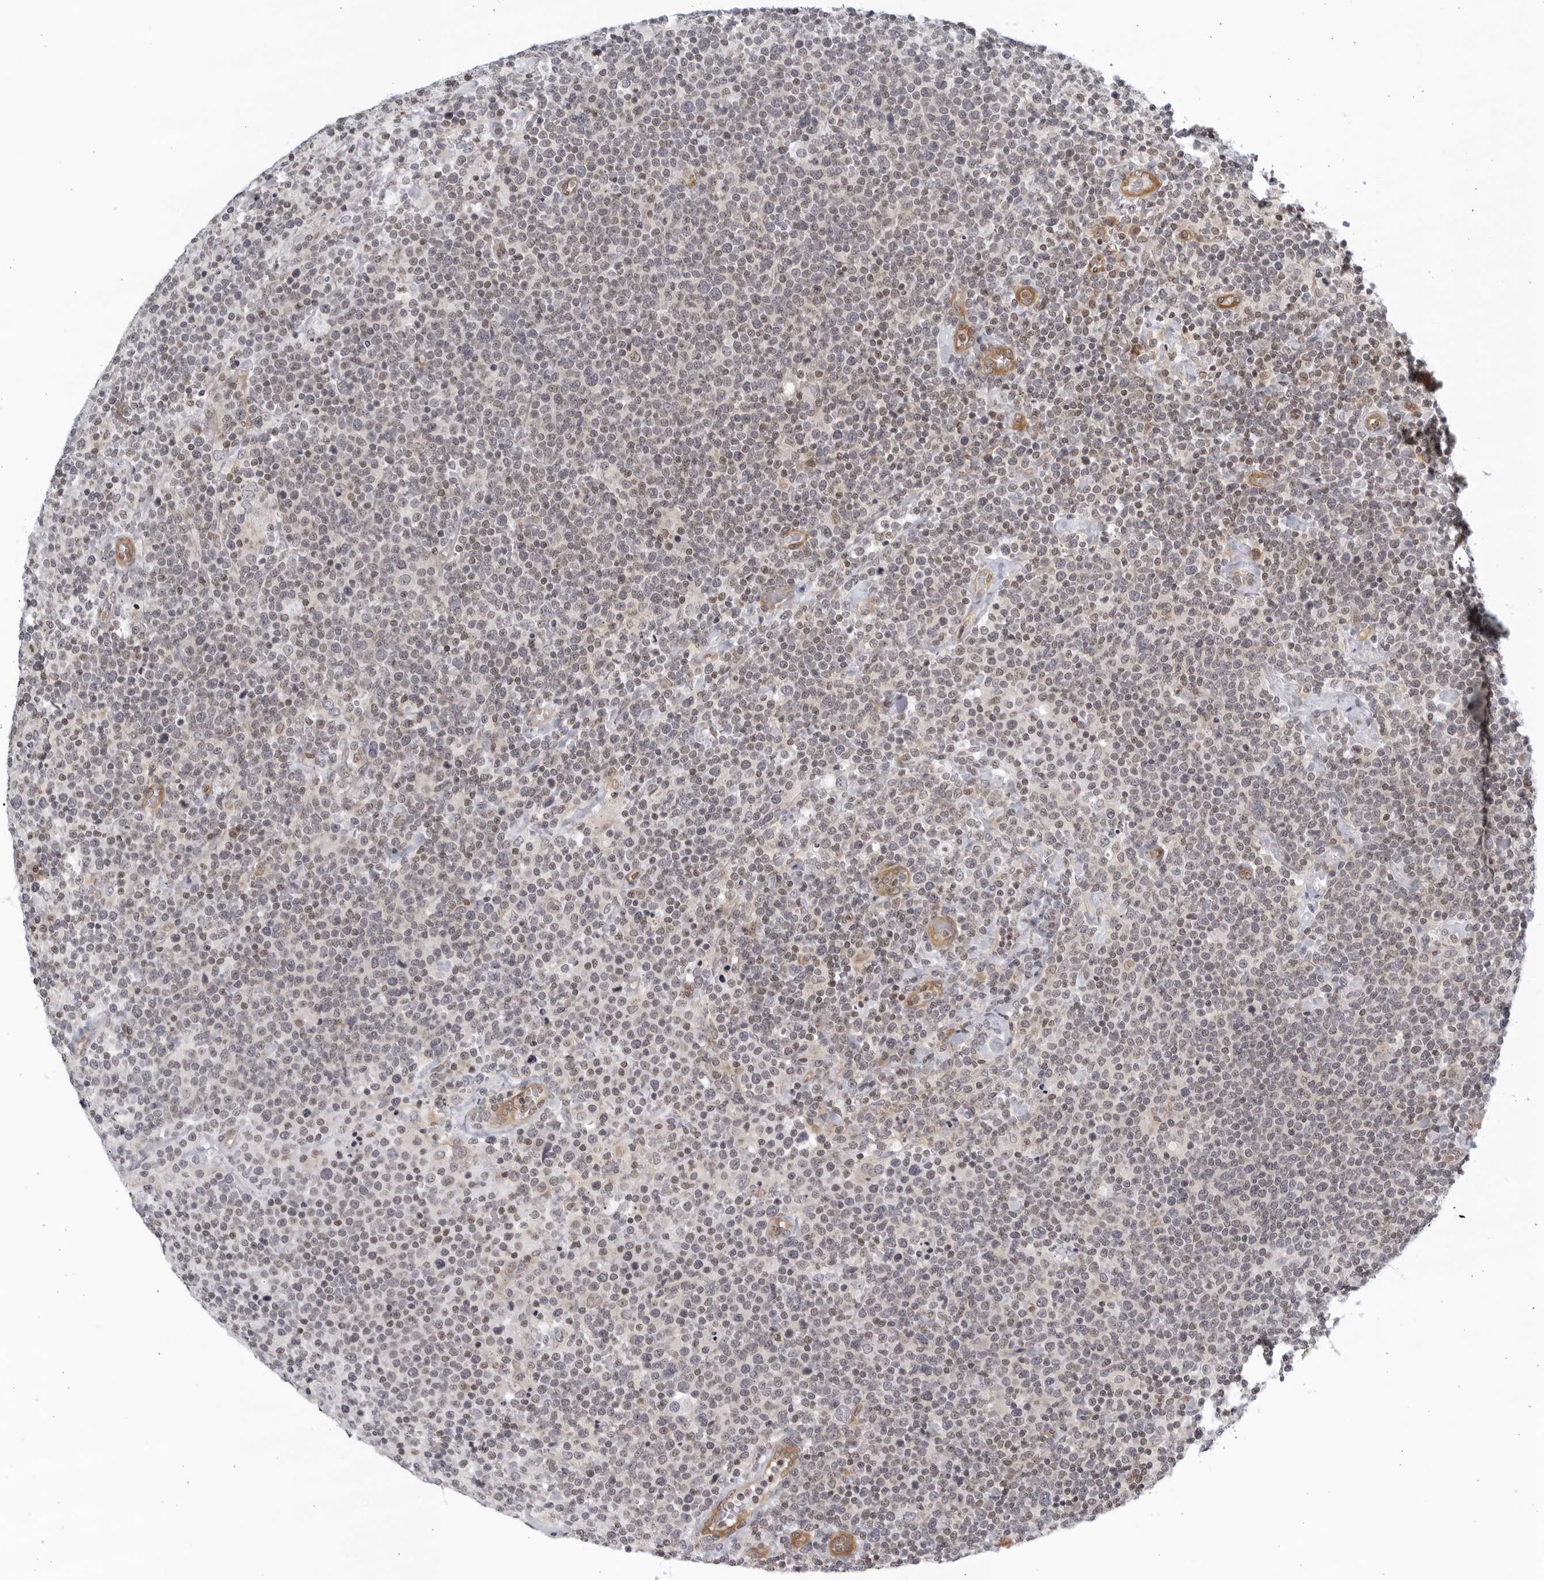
{"staining": {"intensity": "negative", "quantity": "none", "location": "none"}, "tissue": "lymphoma", "cell_type": "Tumor cells", "image_type": "cancer", "snomed": [{"axis": "morphology", "description": "Malignant lymphoma, non-Hodgkin's type, High grade"}, {"axis": "topography", "description": "Lymph node"}], "caption": "Immunohistochemistry (IHC) photomicrograph of human lymphoma stained for a protein (brown), which demonstrates no expression in tumor cells.", "gene": "SERTAD4", "patient": {"sex": "male", "age": 61}}